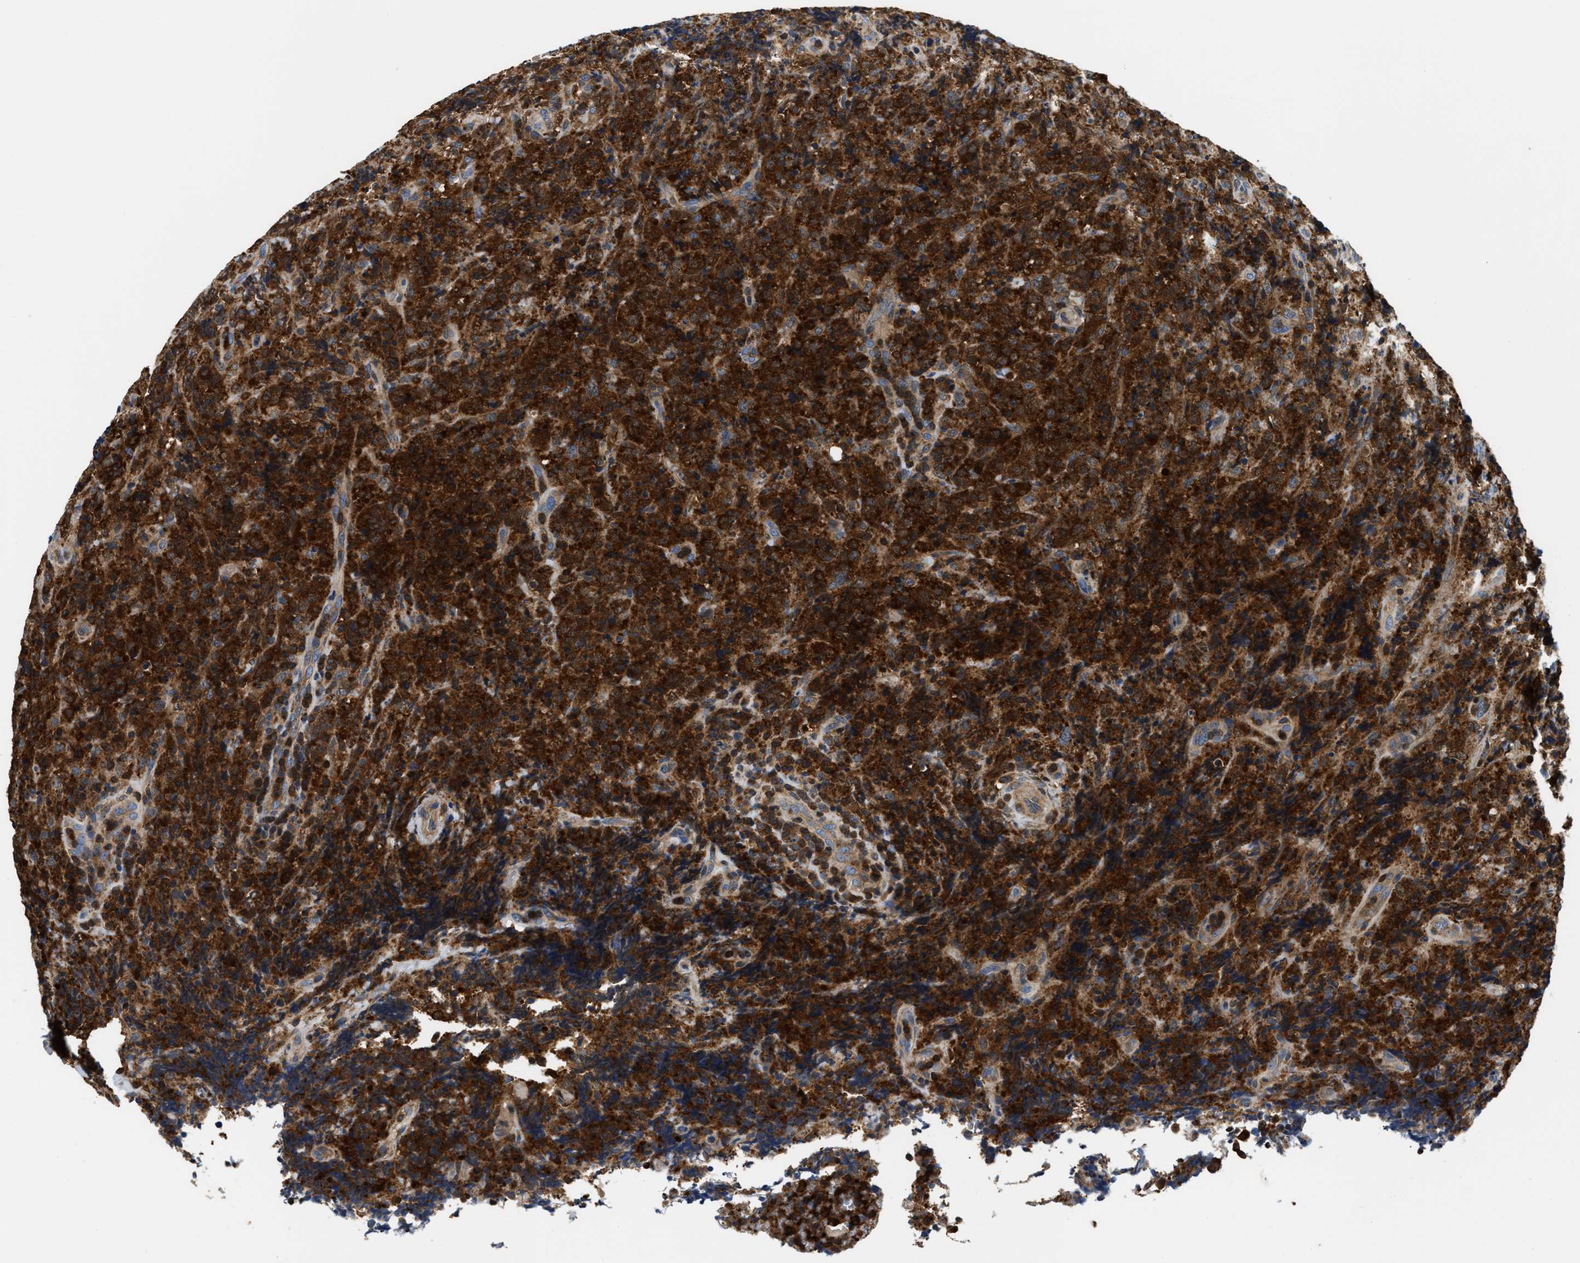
{"staining": {"intensity": "strong", "quantity": ">75%", "location": "cytoplasmic/membranous"}, "tissue": "lymphoma", "cell_type": "Tumor cells", "image_type": "cancer", "snomed": [{"axis": "morphology", "description": "Malignant lymphoma, non-Hodgkin's type, High grade"}, {"axis": "topography", "description": "Tonsil"}], "caption": "A micrograph of lymphoma stained for a protein reveals strong cytoplasmic/membranous brown staining in tumor cells.", "gene": "CCM2", "patient": {"sex": "female", "age": 36}}